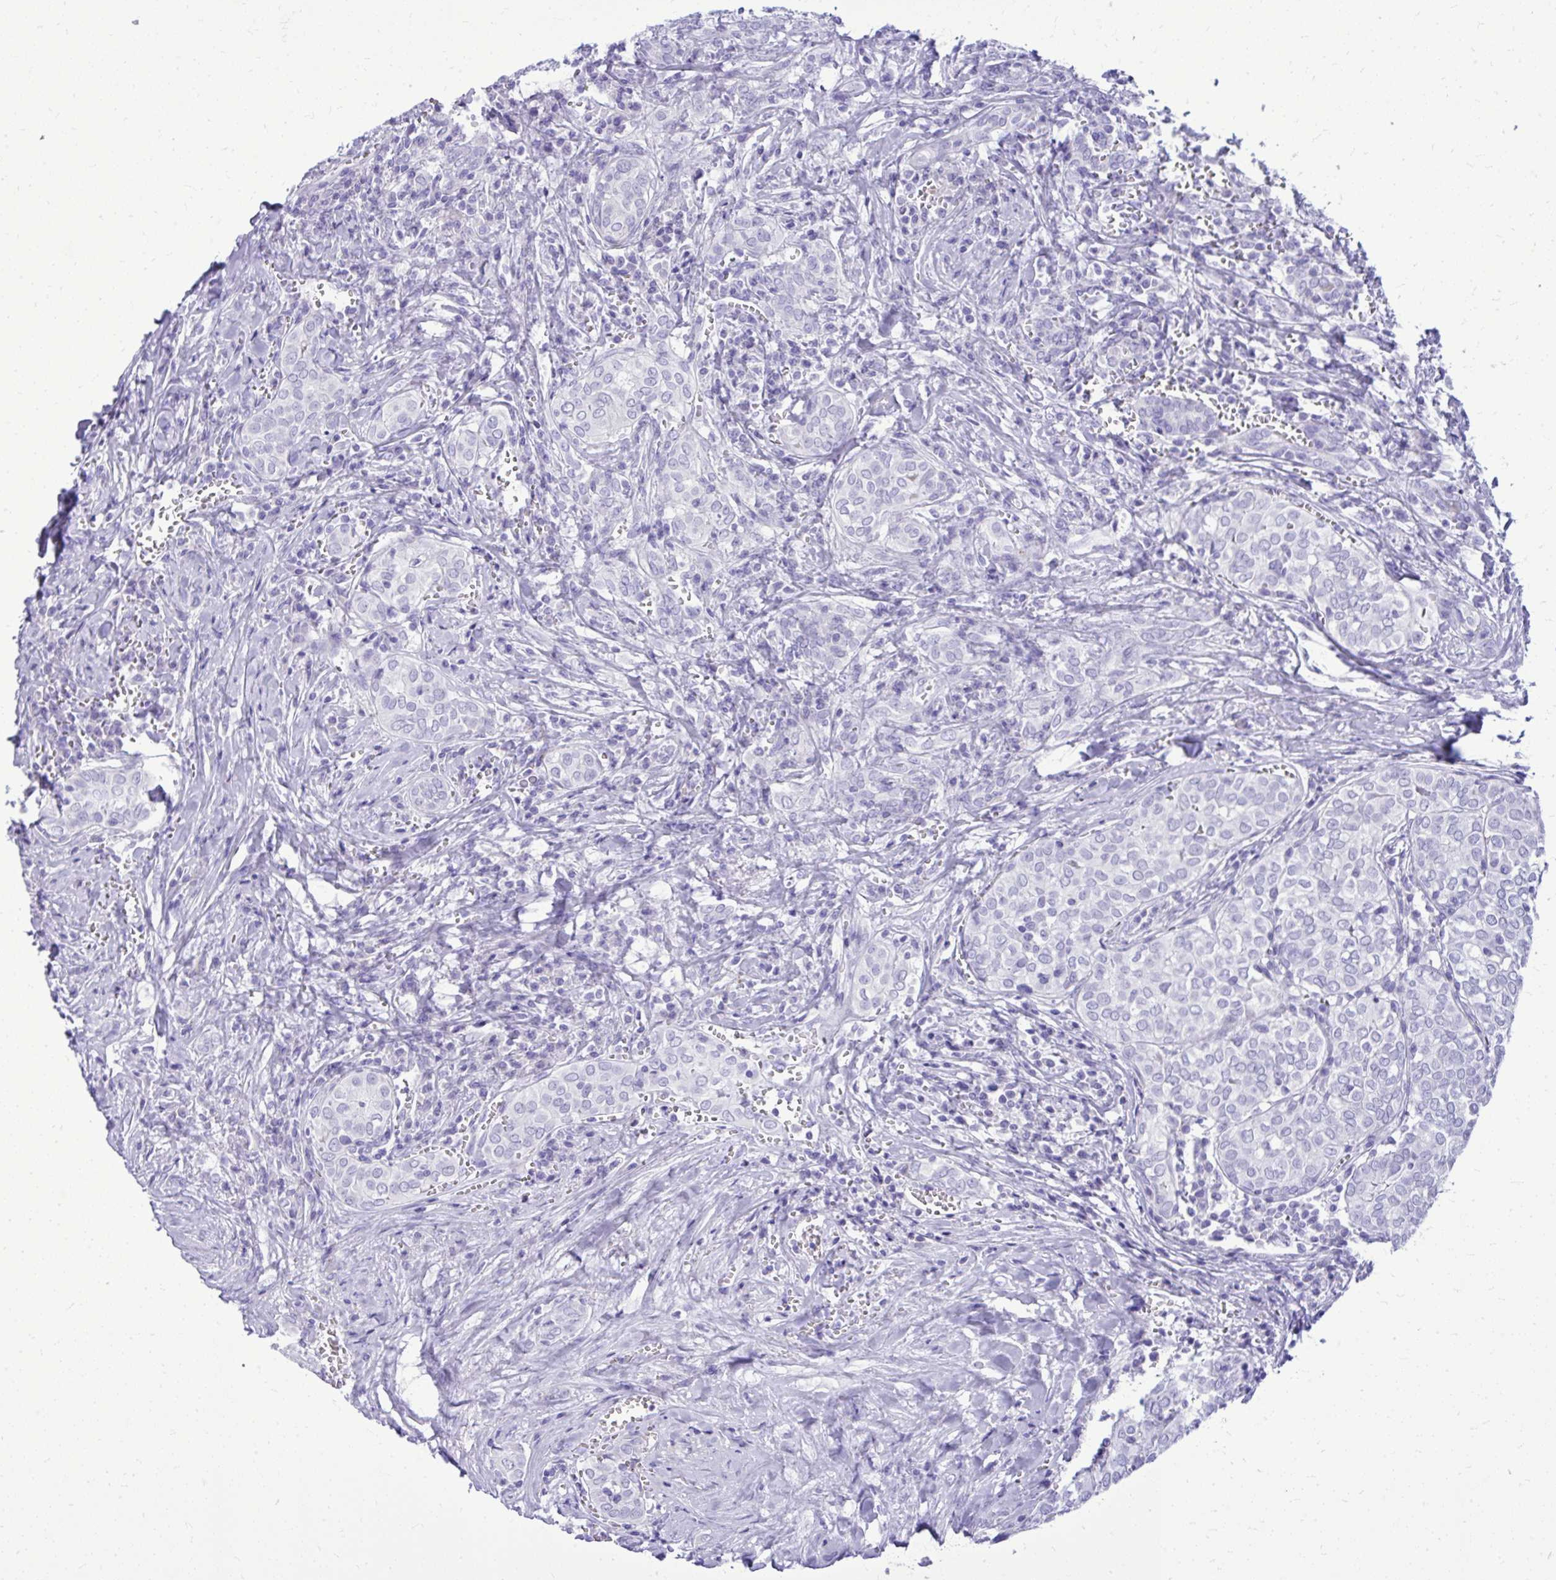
{"staining": {"intensity": "negative", "quantity": "none", "location": "none"}, "tissue": "thyroid cancer", "cell_type": "Tumor cells", "image_type": "cancer", "snomed": [{"axis": "morphology", "description": "Papillary adenocarcinoma, NOS"}, {"axis": "topography", "description": "Thyroid gland"}], "caption": "IHC histopathology image of human thyroid cancer (papillary adenocarcinoma) stained for a protein (brown), which displays no staining in tumor cells.", "gene": "BCL6B", "patient": {"sex": "female", "age": 30}}